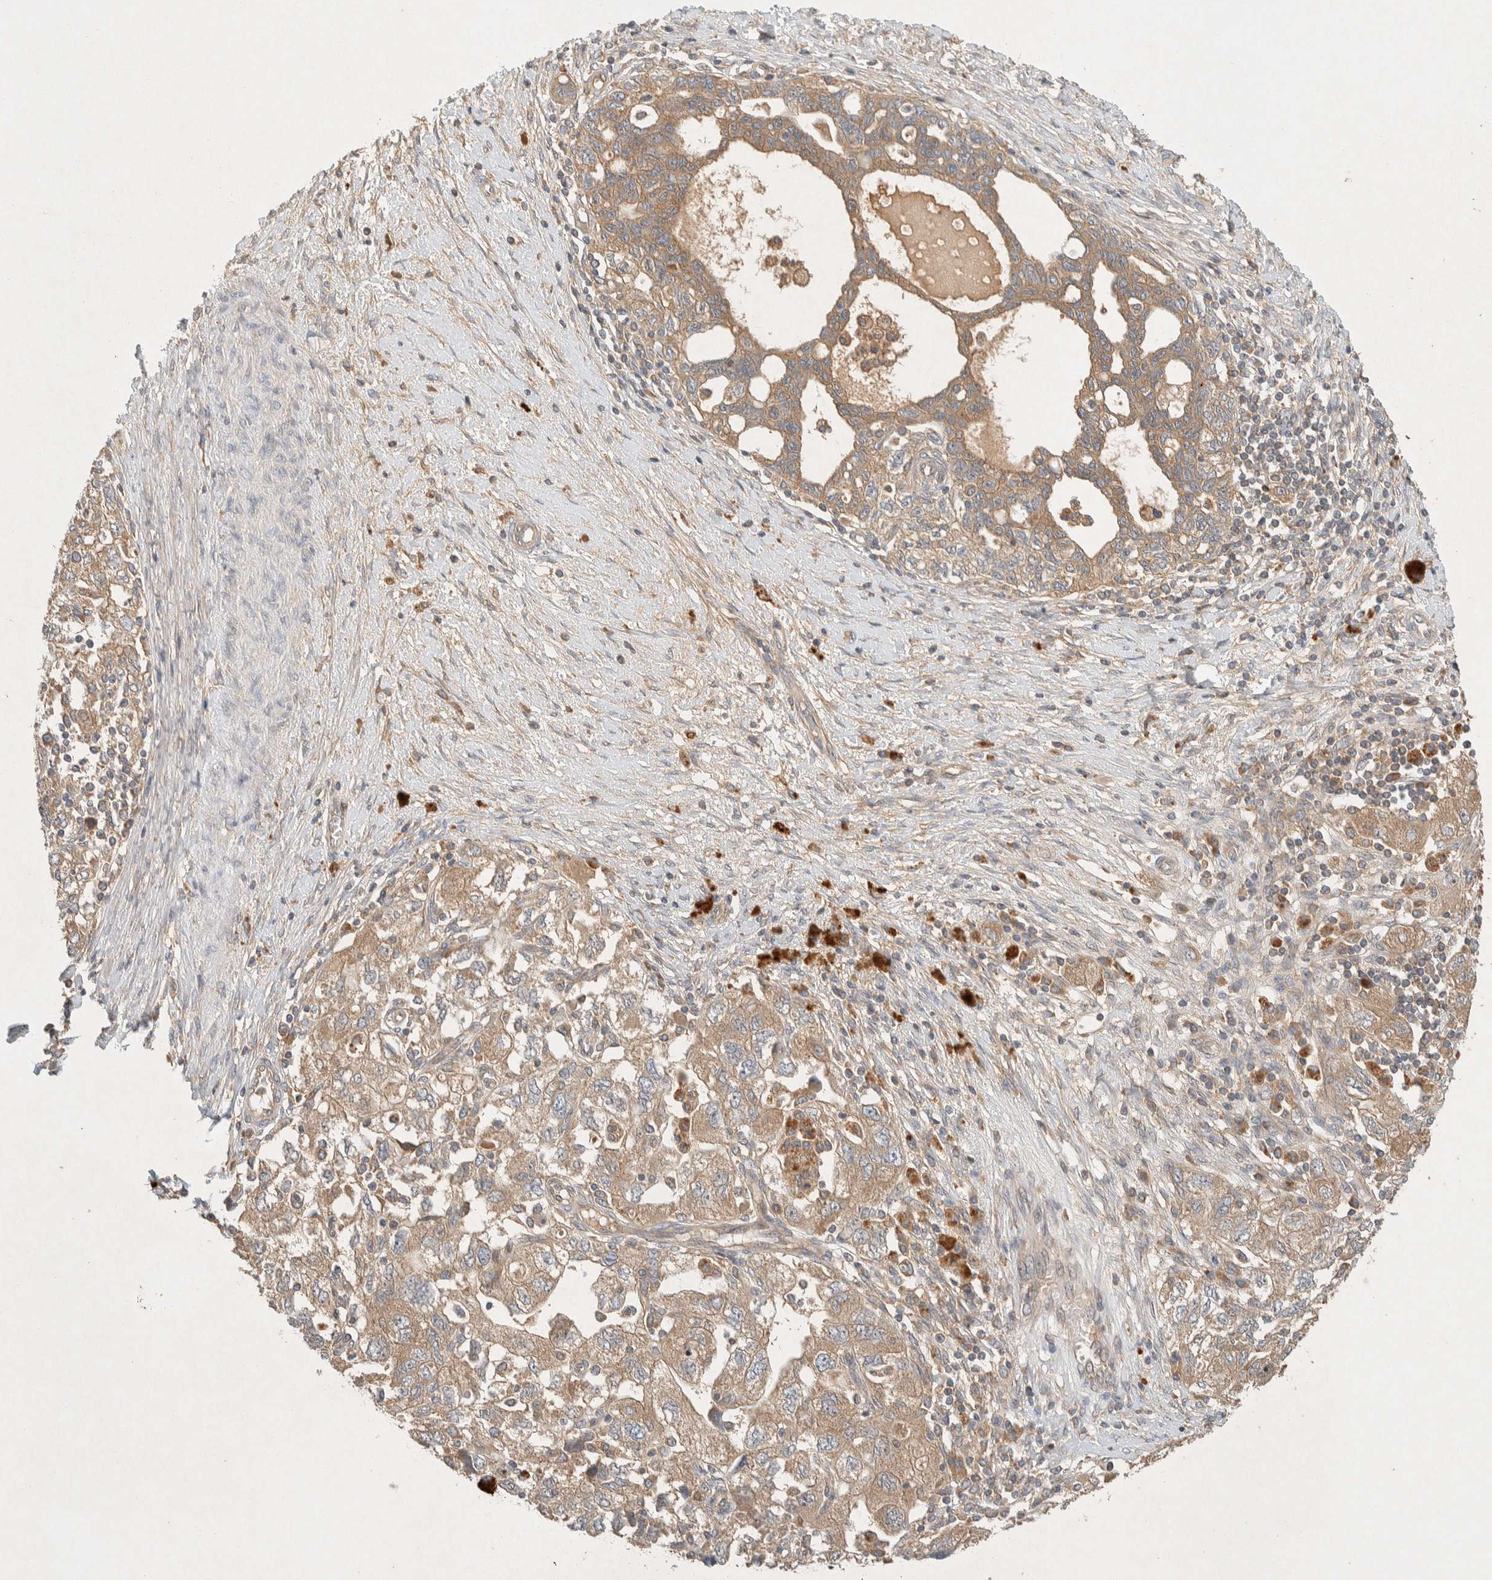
{"staining": {"intensity": "moderate", "quantity": ">75%", "location": "cytoplasmic/membranous"}, "tissue": "ovarian cancer", "cell_type": "Tumor cells", "image_type": "cancer", "snomed": [{"axis": "morphology", "description": "Carcinoma, NOS"}, {"axis": "morphology", "description": "Cystadenocarcinoma, serous, NOS"}, {"axis": "topography", "description": "Ovary"}], "caption": "IHC (DAB (3,3'-diaminobenzidine)) staining of serous cystadenocarcinoma (ovarian) shows moderate cytoplasmic/membranous protein expression in about >75% of tumor cells.", "gene": "PXK", "patient": {"sex": "female", "age": 69}}